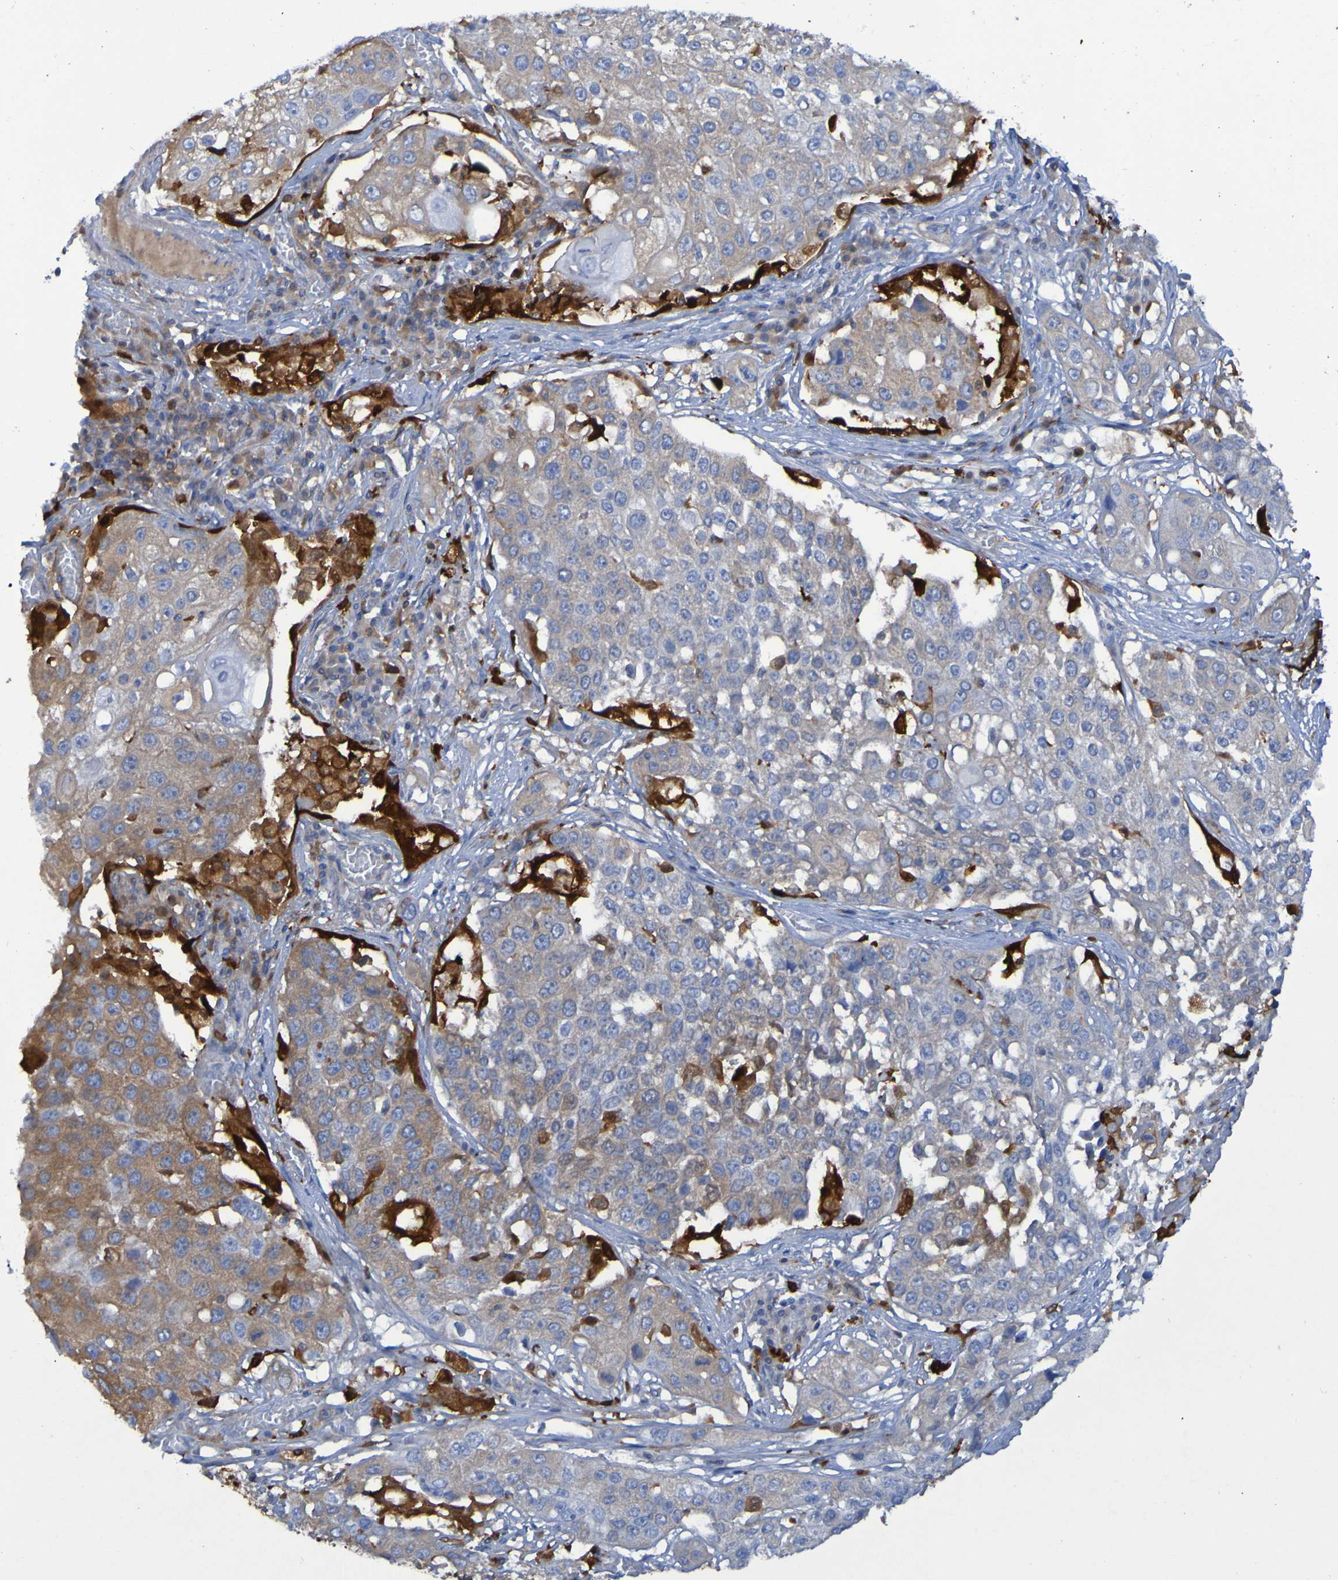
{"staining": {"intensity": "weak", "quantity": ">75%", "location": "cytoplasmic/membranous"}, "tissue": "lung cancer", "cell_type": "Tumor cells", "image_type": "cancer", "snomed": [{"axis": "morphology", "description": "Squamous cell carcinoma, NOS"}, {"axis": "topography", "description": "Lung"}], "caption": "Immunohistochemical staining of human squamous cell carcinoma (lung) reveals weak cytoplasmic/membranous protein staining in approximately >75% of tumor cells.", "gene": "MPPE1", "patient": {"sex": "male", "age": 71}}